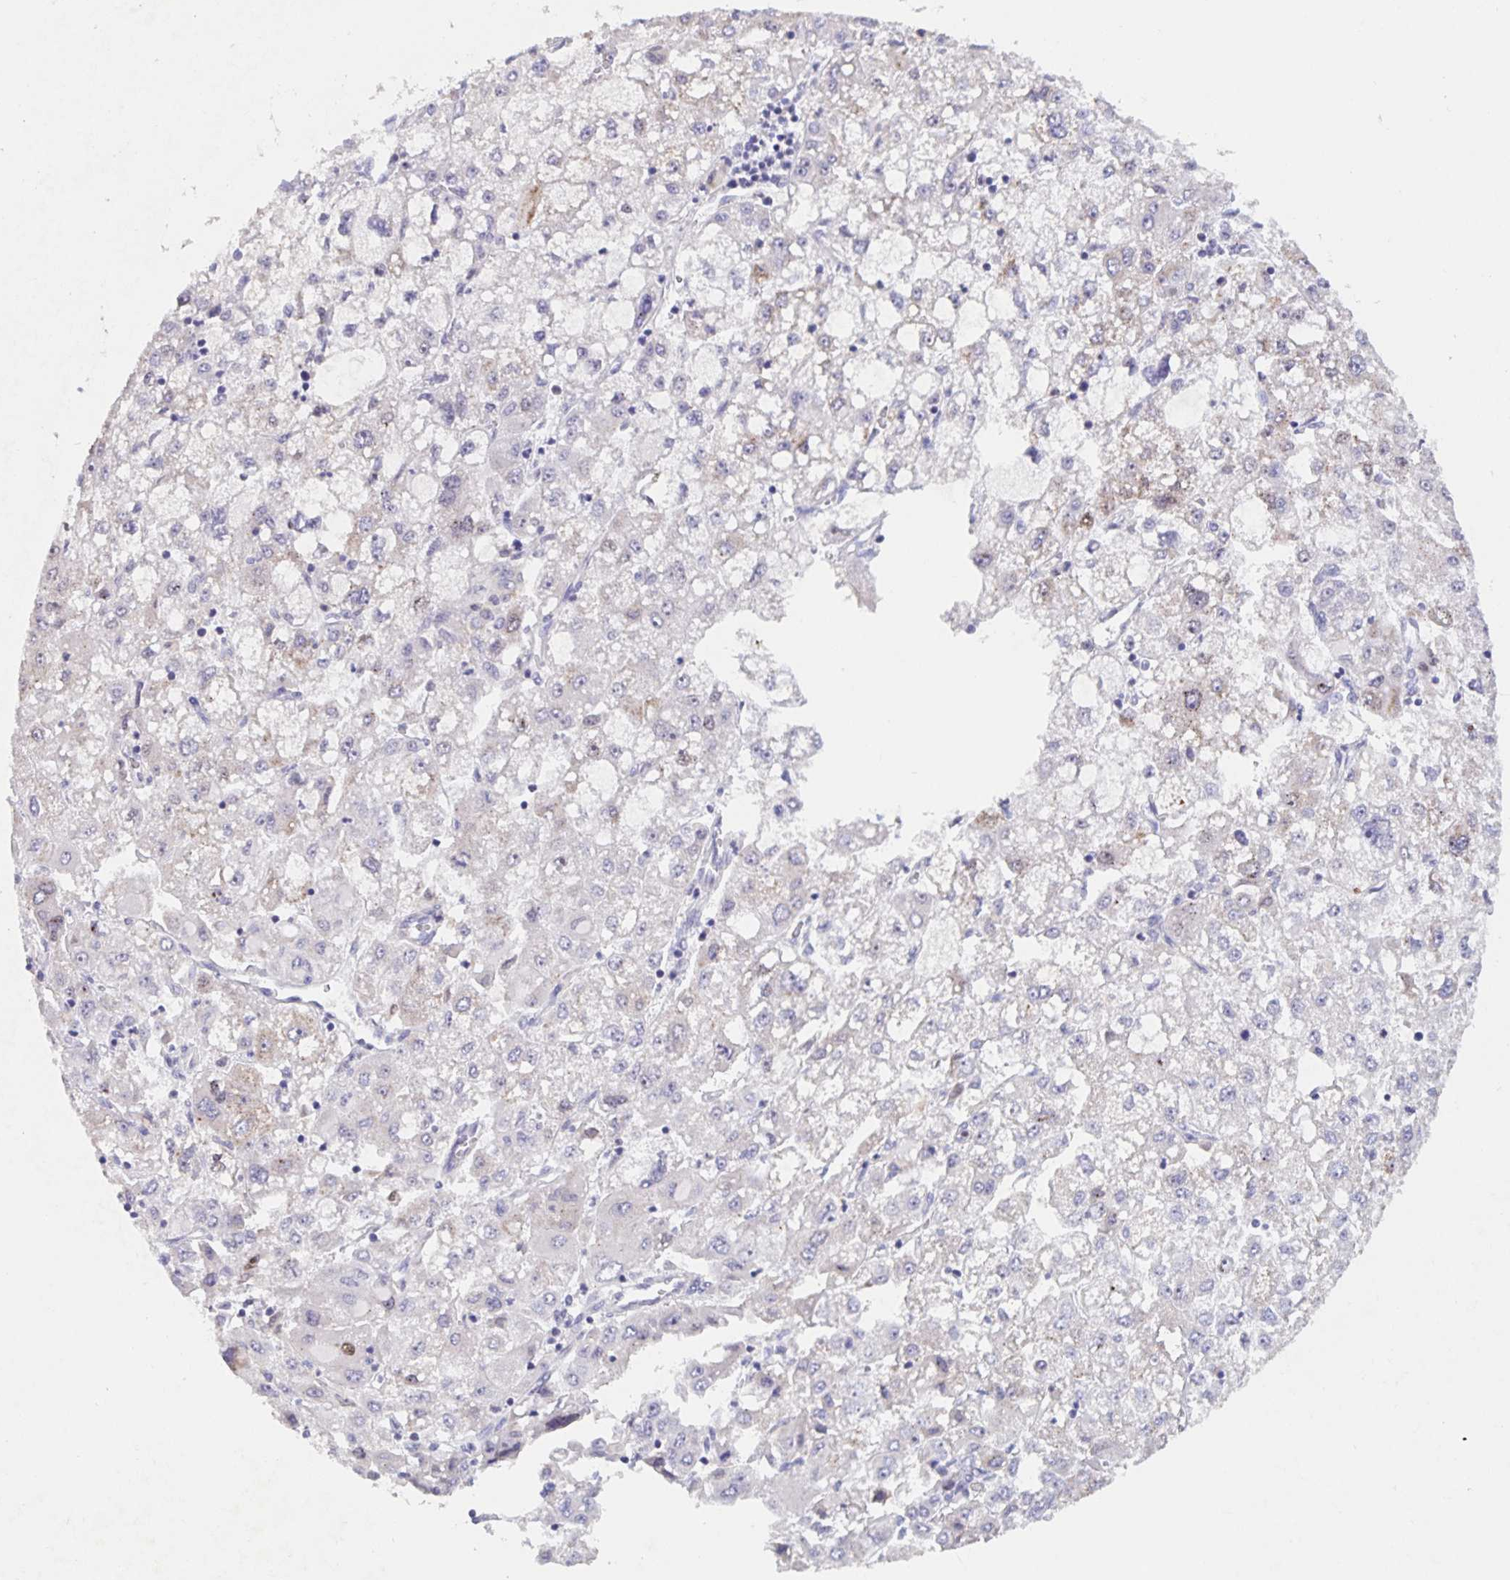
{"staining": {"intensity": "negative", "quantity": "none", "location": "none"}, "tissue": "liver cancer", "cell_type": "Tumor cells", "image_type": "cancer", "snomed": [{"axis": "morphology", "description": "Carcinoma, Hepatocellular, NOS"}, {"axis": "topography", "description": "Liver"}], "caption": "High magnification brightfield microscopy of hepatocellular carcinoma (liver) stained with DAB (brown) and counterstained with hematoxylin (blue): tumor cells show no significant staining.", "gene": "CDC42BPG", "patient": {"sex": "male", "age": 40}}